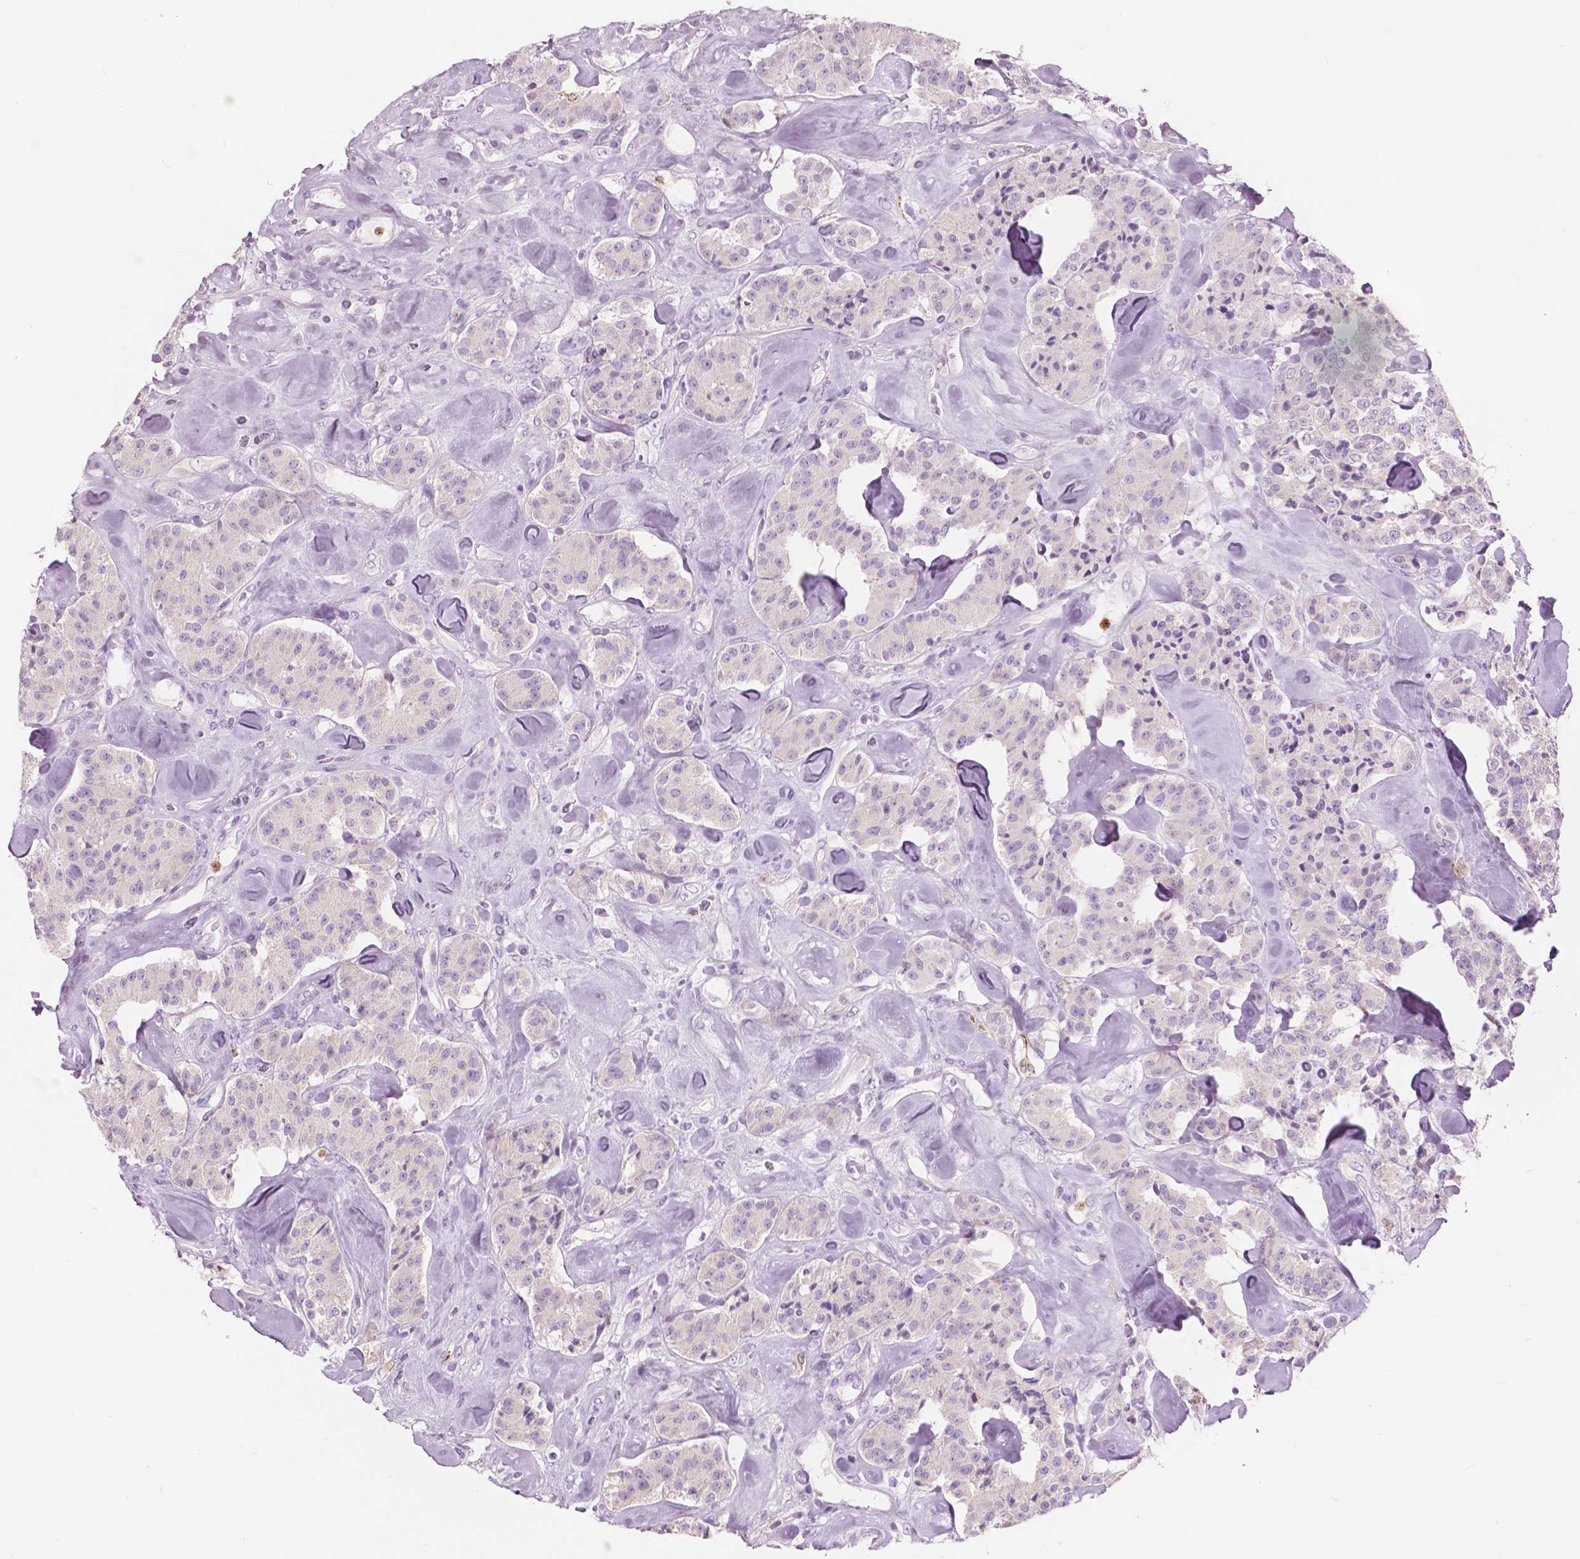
{"staining": {"intensity": "negative", "quantity": "none", "location": "none"}, "tissue": "carcinoid", "cell_type": "Tumor cells", "image_type": "cancer", "snomed": [{"axis": "morphology", "description": "Carcinoid, malignant, NOS"}, {"axis": "topography", "description": "Pancreas"}], "caption": "Carcinoid (malignant) was stained to show a protein in brown. There is no significant positivity in tumor cells.", "gene": "CXCR2", "patient": {"sex": "male", "age": 41}}